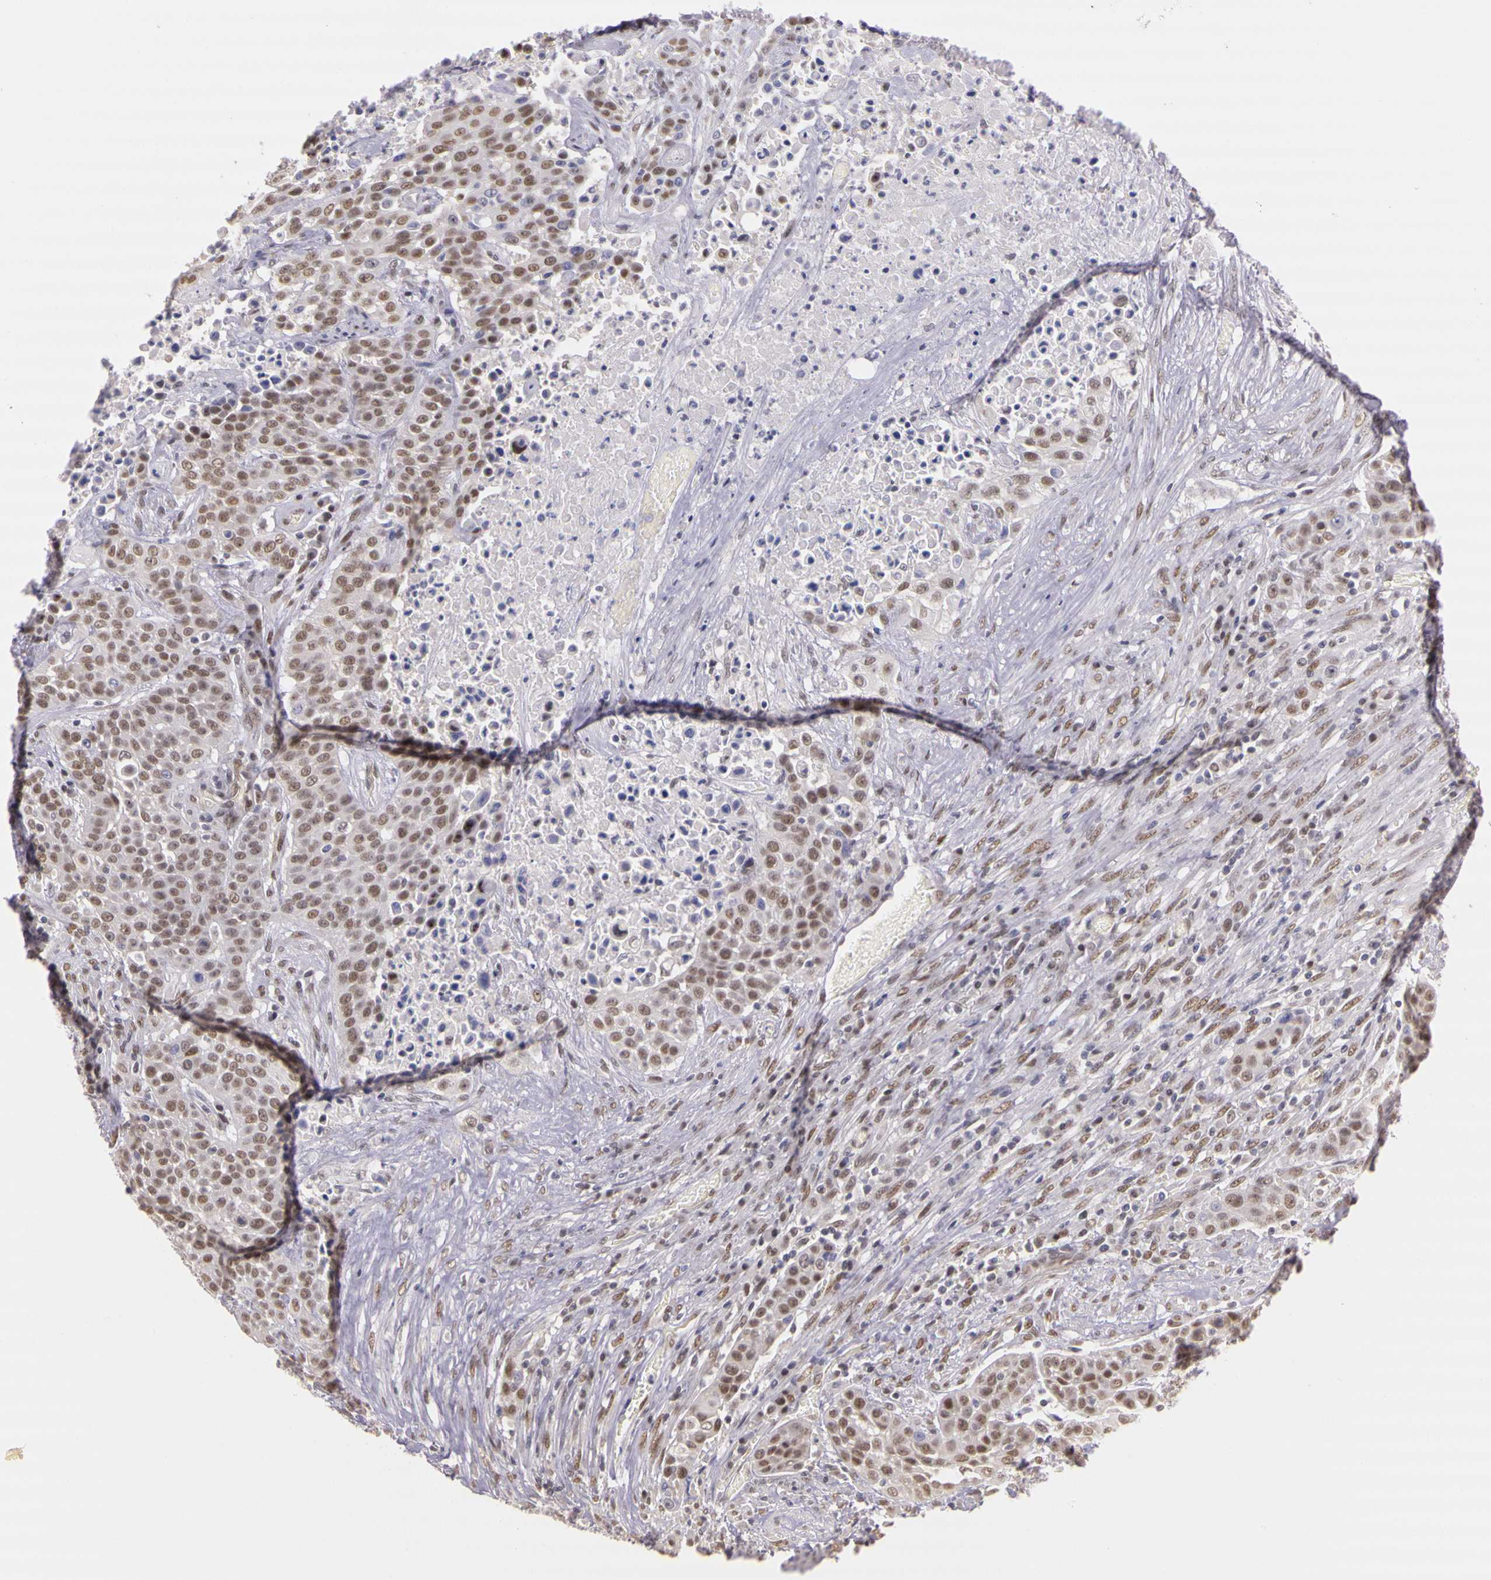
{"staining": {"intensity": "weak", "quantity": ">75%", "location": "nuclear"}, "tissue": "urothelial cancer", "cell_type": "Tumor cells", "image_type": "cancer", "snomed": [{"axis": "morphology", "description": "Urothelial carcinoma, High grade"}, {"axis": "topography", "description": "Urinary bladder"}], "caption": "Urothelial cancer stained with a brown dye exhibits weak nuclear positive positivity in approximately >75% of tumor cells.", "gene": "WDR13", "patient": {"sex": "male", "age": 74}}